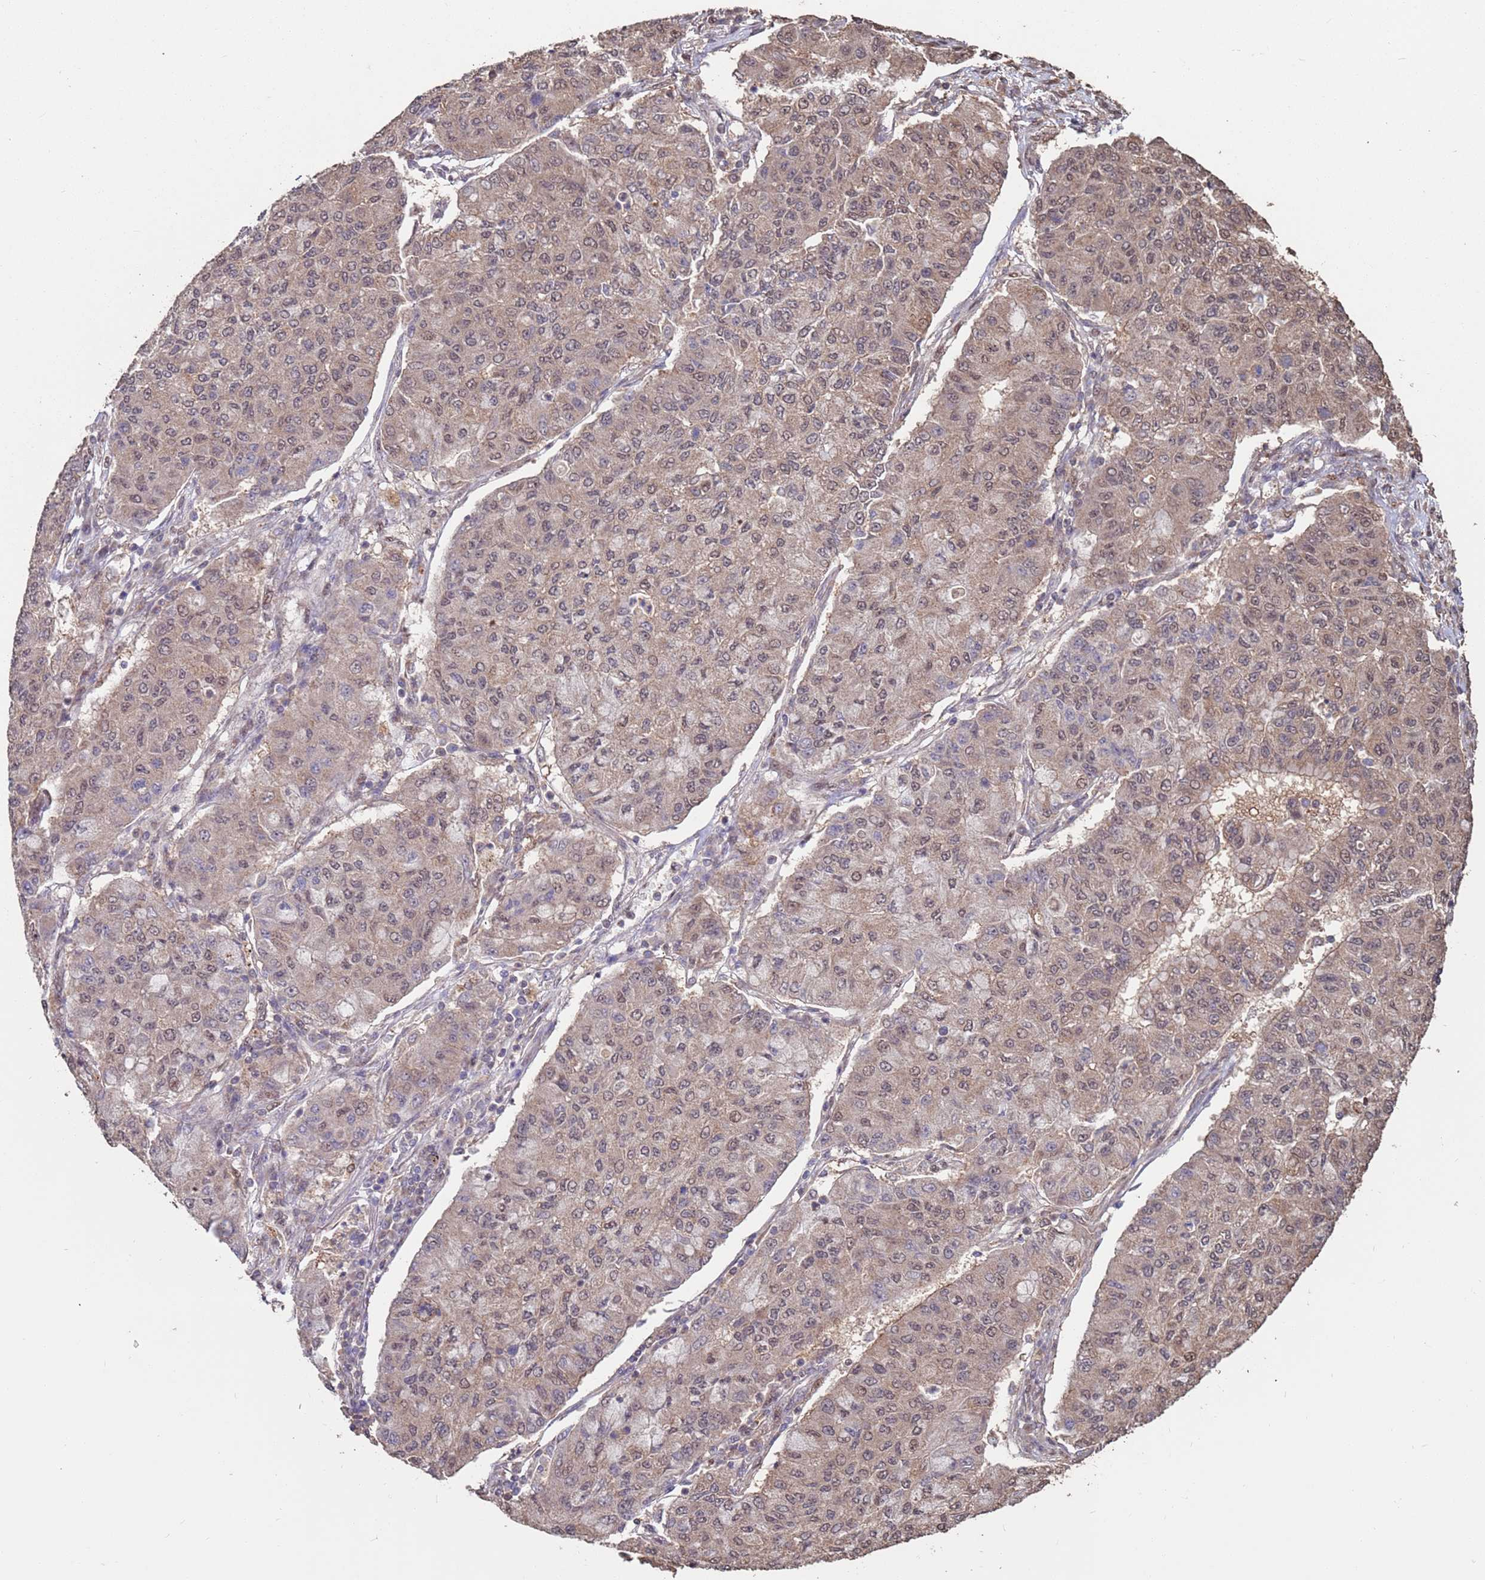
{"staining": {"intensity": "weak", "quantity": "25%-75%", "location": "cytoplasmic/membranous,nuclear"}, "tissue": "lung cancer", "cell_type": "Tumor cells", "image_type": "cancer", "snomed": [{"axis": "morphology", "description": "Squamous cell carcinoma, NOS"}, {"axis": "topography", "description": "Lung"}], "caption": "Brown immunohistochemical staining in lung squamous cell carcinoma reveals weak cytoplasmic/membranous and nuclear expression in approximately 25%-75% of tumor cells. (DAB (3,3'-diaminobenzidine) = brown stain, brightfield microscopy at high magnification).", "gene": "PRR7", "patient": {"sex": "male", "age": 74}}